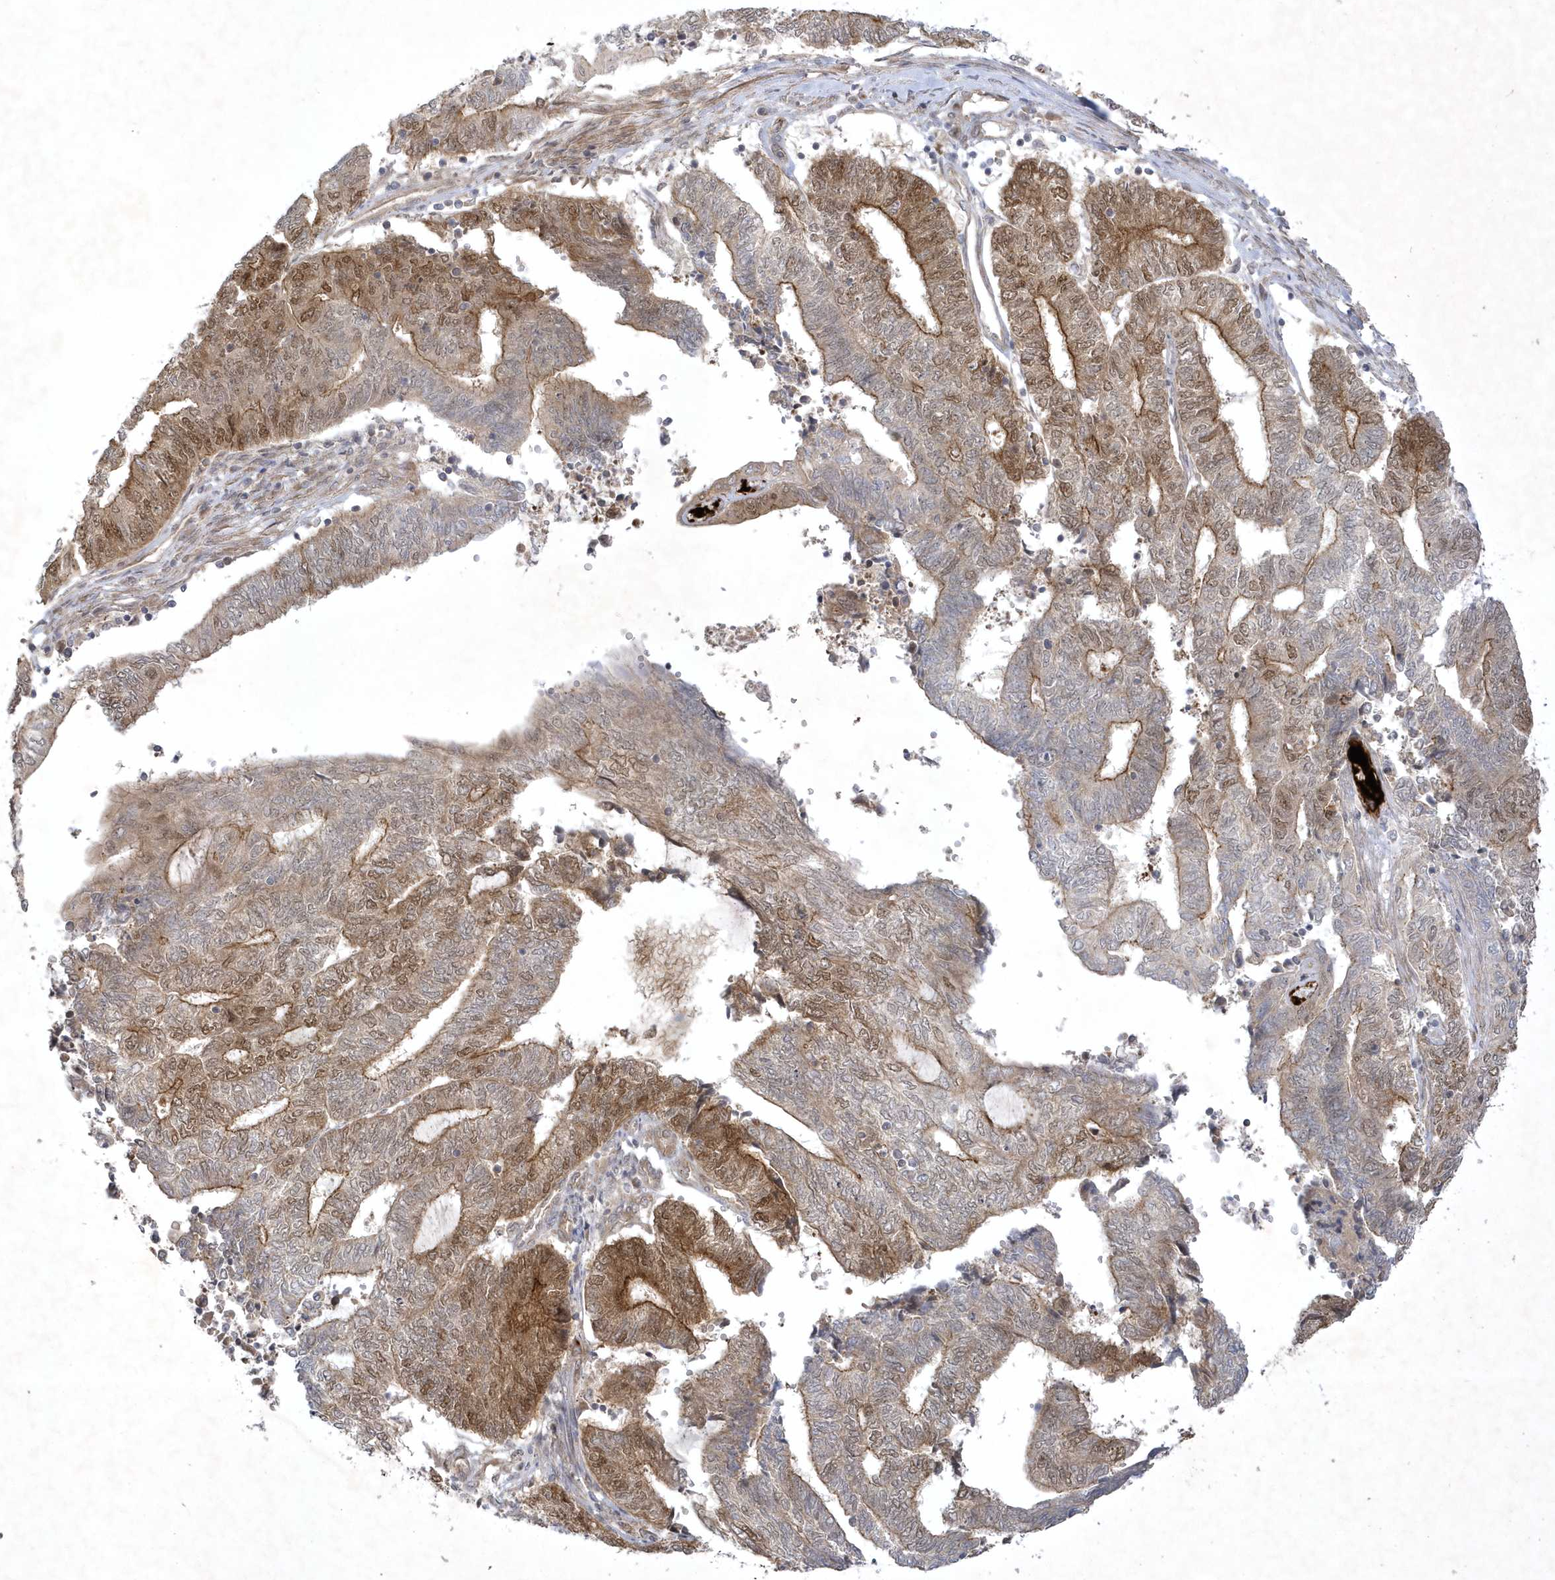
{"staining": {"intensity": "moderate", "quantity": ">75%", "location": "cytoplasmic/membranous,nuclear"}, "tissue": "endometrial cancer", "cell_type": "Tumor cells", "image_type": "cancer", "snomed": [{"axis": "morphology", "description": "Adenocarcinoma, NOS"}, {"axis": "topography", "description": "Uterus"}, {"axis": "topography", "description": "Endometrium"}], "caption": "This is a photomicrograph of immunohistochemistry (IHC) staining of endometrial cancer (adenocarcinoma), which shows moderate positivity in the cytoplasmic/membranous and nuclear of tumor cells.", "gene": "NAF1", "patient": {"sex": "female", "age": 70}}